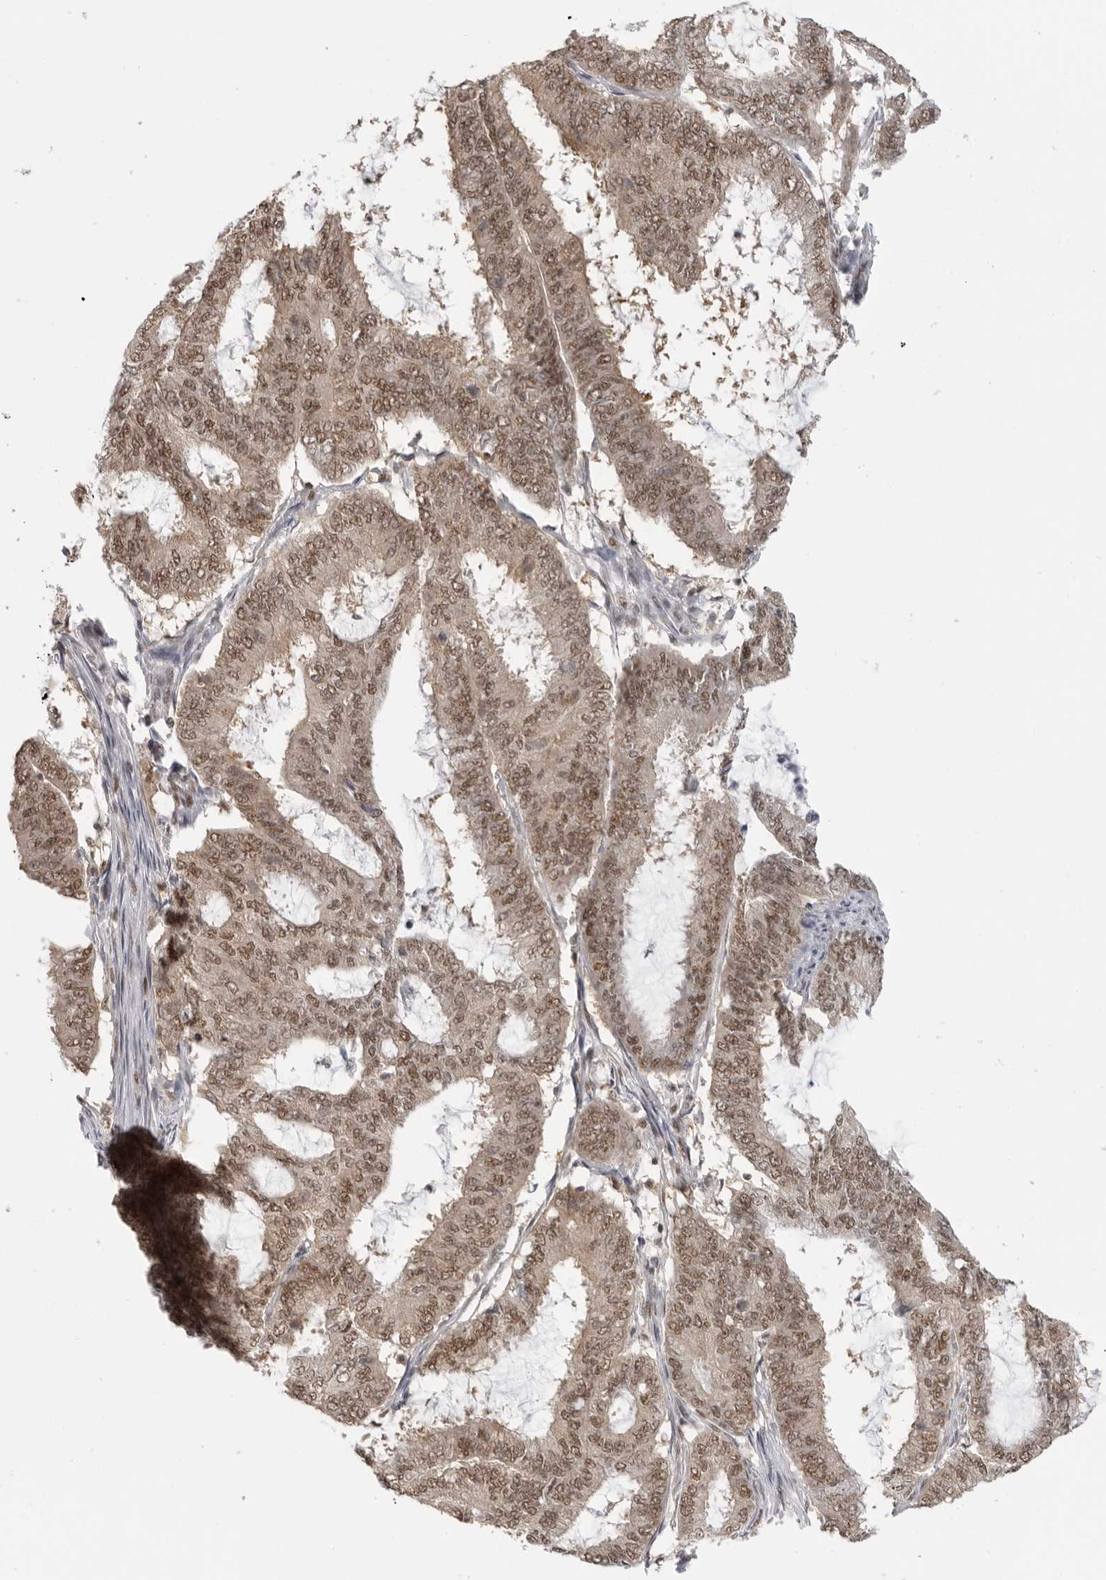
{"staining": {"intensity": "moderate", "quantity": ">75%", "location": "cytoplasmic/membranous,nuclear"}, "tissue": "endometrial cancer", "cell_type": "Tumor cells", "image_type": "cancer", "snomed": [{"axis": "morphology", "description": "Adenocarcinoma, NOS"}, {"axis": "topography", "description": "Endometrium"}], "caption": "This image shows endometrial cancer (adenocarcinoma) stained with immunohistochemistry (IHC) to label a protein in brown. The cytoplasmic/membranous and nuclear of tumor cells show moderate positivity for the protein. Nuclei are counter-stained blue.", "gene": "RPA2", "patient": {"sex": "female", "age": 49}}